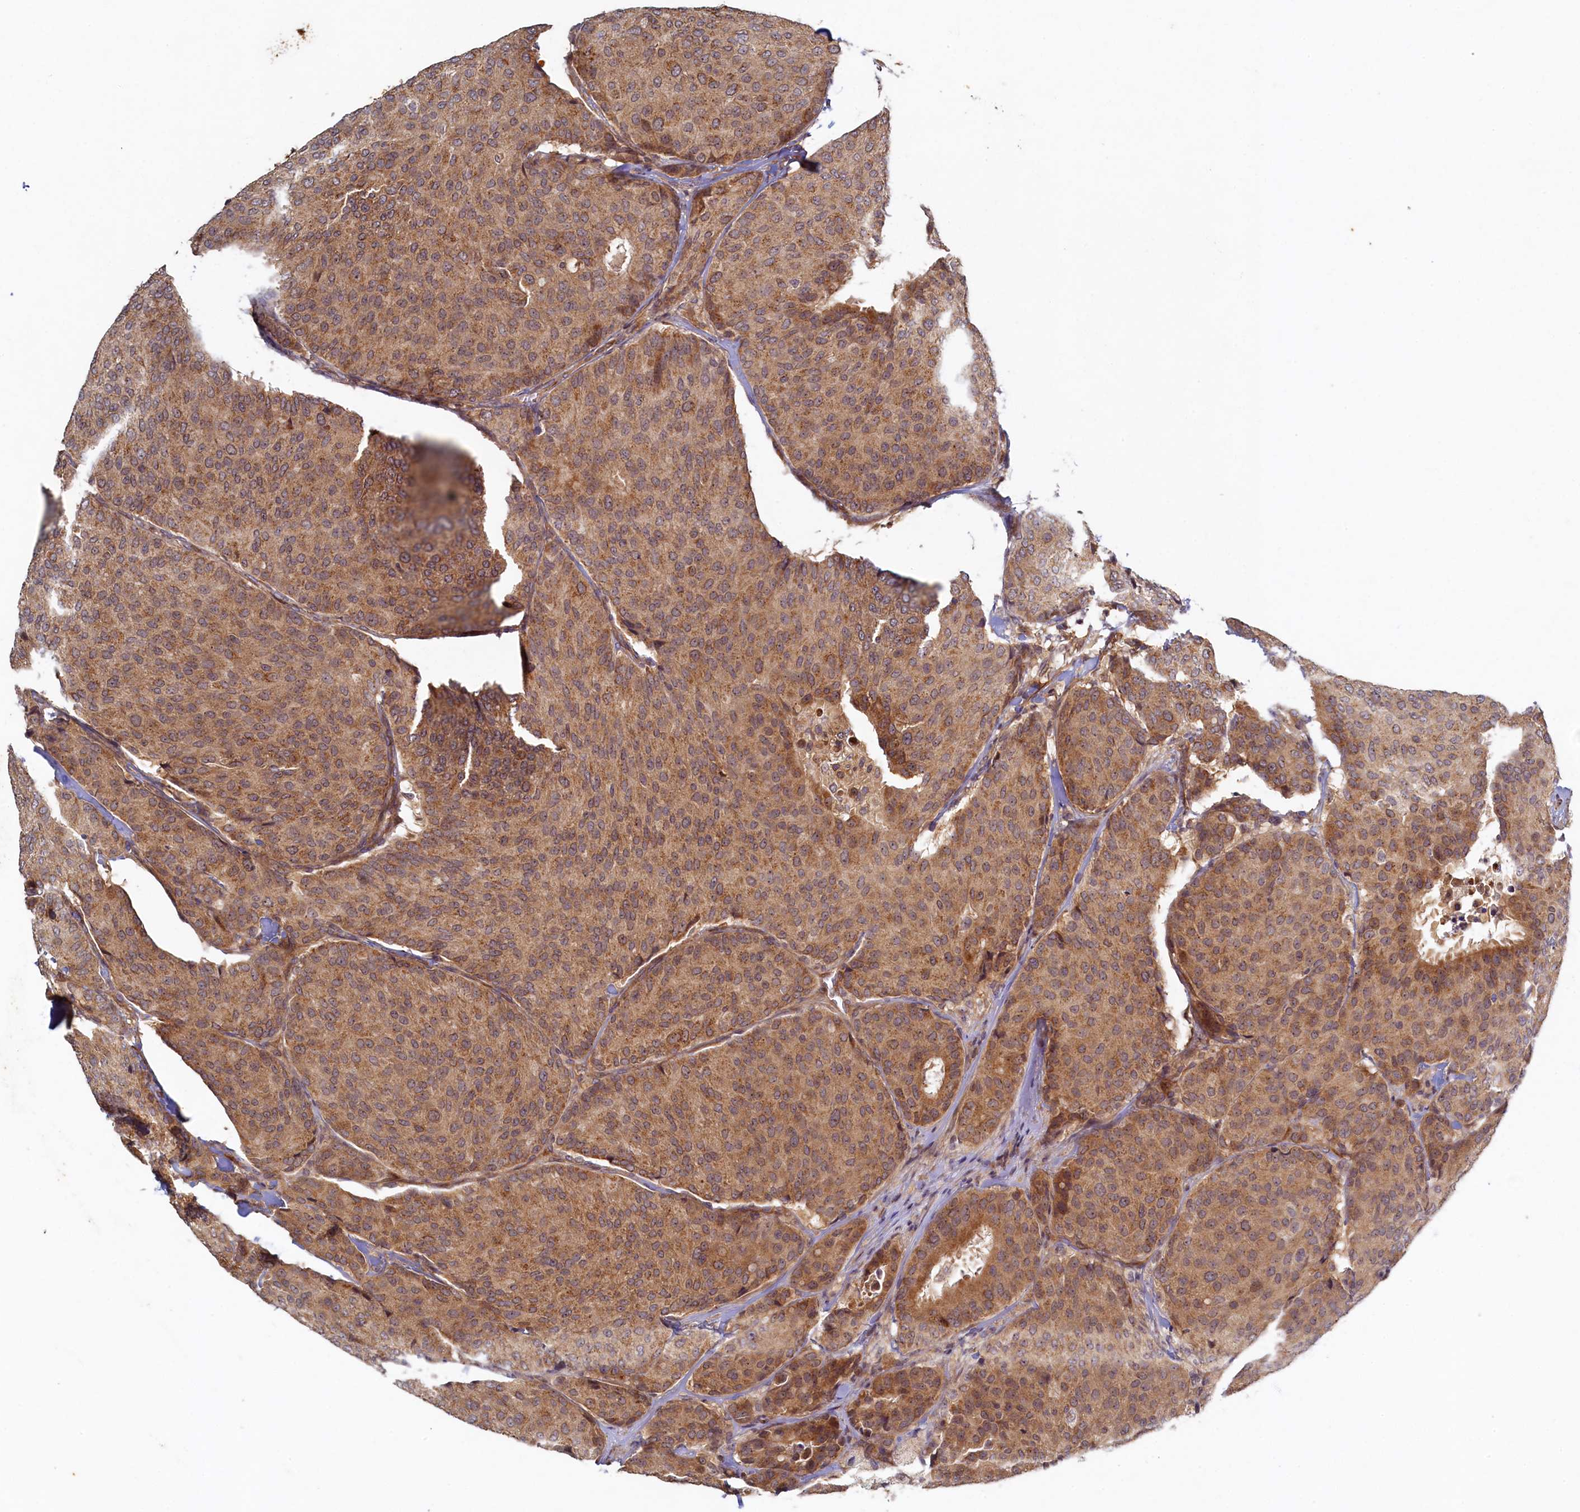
{"staining": {"intensity": "moderate", "quantity": ">75%", "location": "cytoplasmic/membranous"}, "tissue": "breast cancer", "cell_type": "Tumor cells", "image_type": "cancer", "snomed": [{"axis": "morphology", "description": "Duct carcinoma"}, {"axis": "topography", "description": "Breast"}], "caption": "Breast cancer (infiltrating ductal carcinoma) was stained to show a protein in brown. There is medium levels of moderate cytoplasmic/membranous expression in about >75% of tumor cells. Using DAB (brown) and hematoxylin (blue) stains, captured at high magnification using brightfield microscopy.", "gene": "CEP20", "patient": {"sex": "female", "age": 75}}